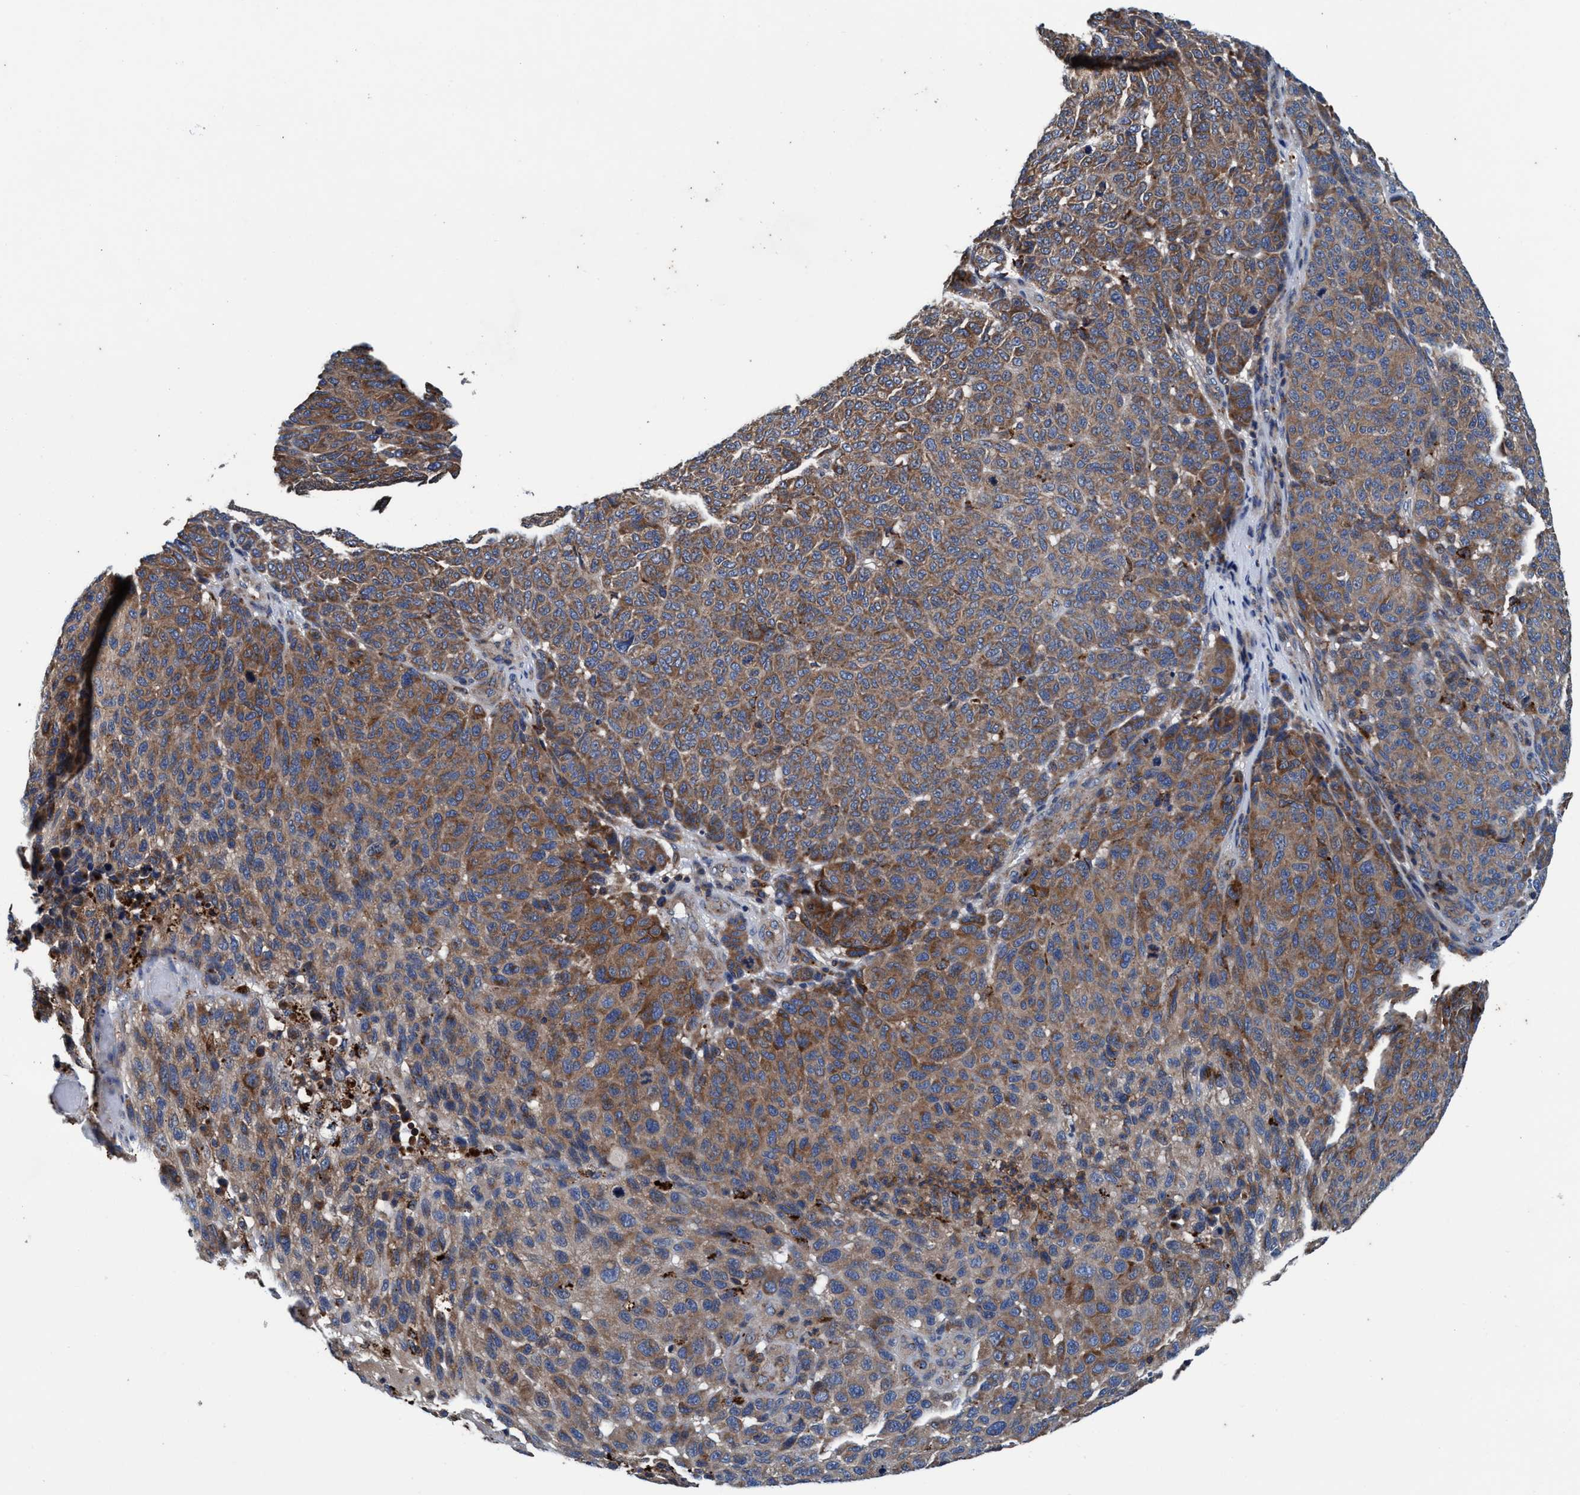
{"staining": {"intensity": "moderate", "quantity": ">75%", "location": "cytoplasmic/membranous"}, "tissue": "melanoma", "cell_type": "Tumor cells", "image_type": "cancer", "snomed": [{"axis": "morphology", "description": "Malignant melanoma, NOS"}, {"axis": "topography", "description": "Skin"}], "caption": "High-power microscopy captured an immunohistochemistry histopathology image of melanoma, revealing moderate cytoplasmic/membranous expression in approximately >75% of tumor cells.", "gene": "ENDOG", "patient": {"sex": "male", "age": 59}}